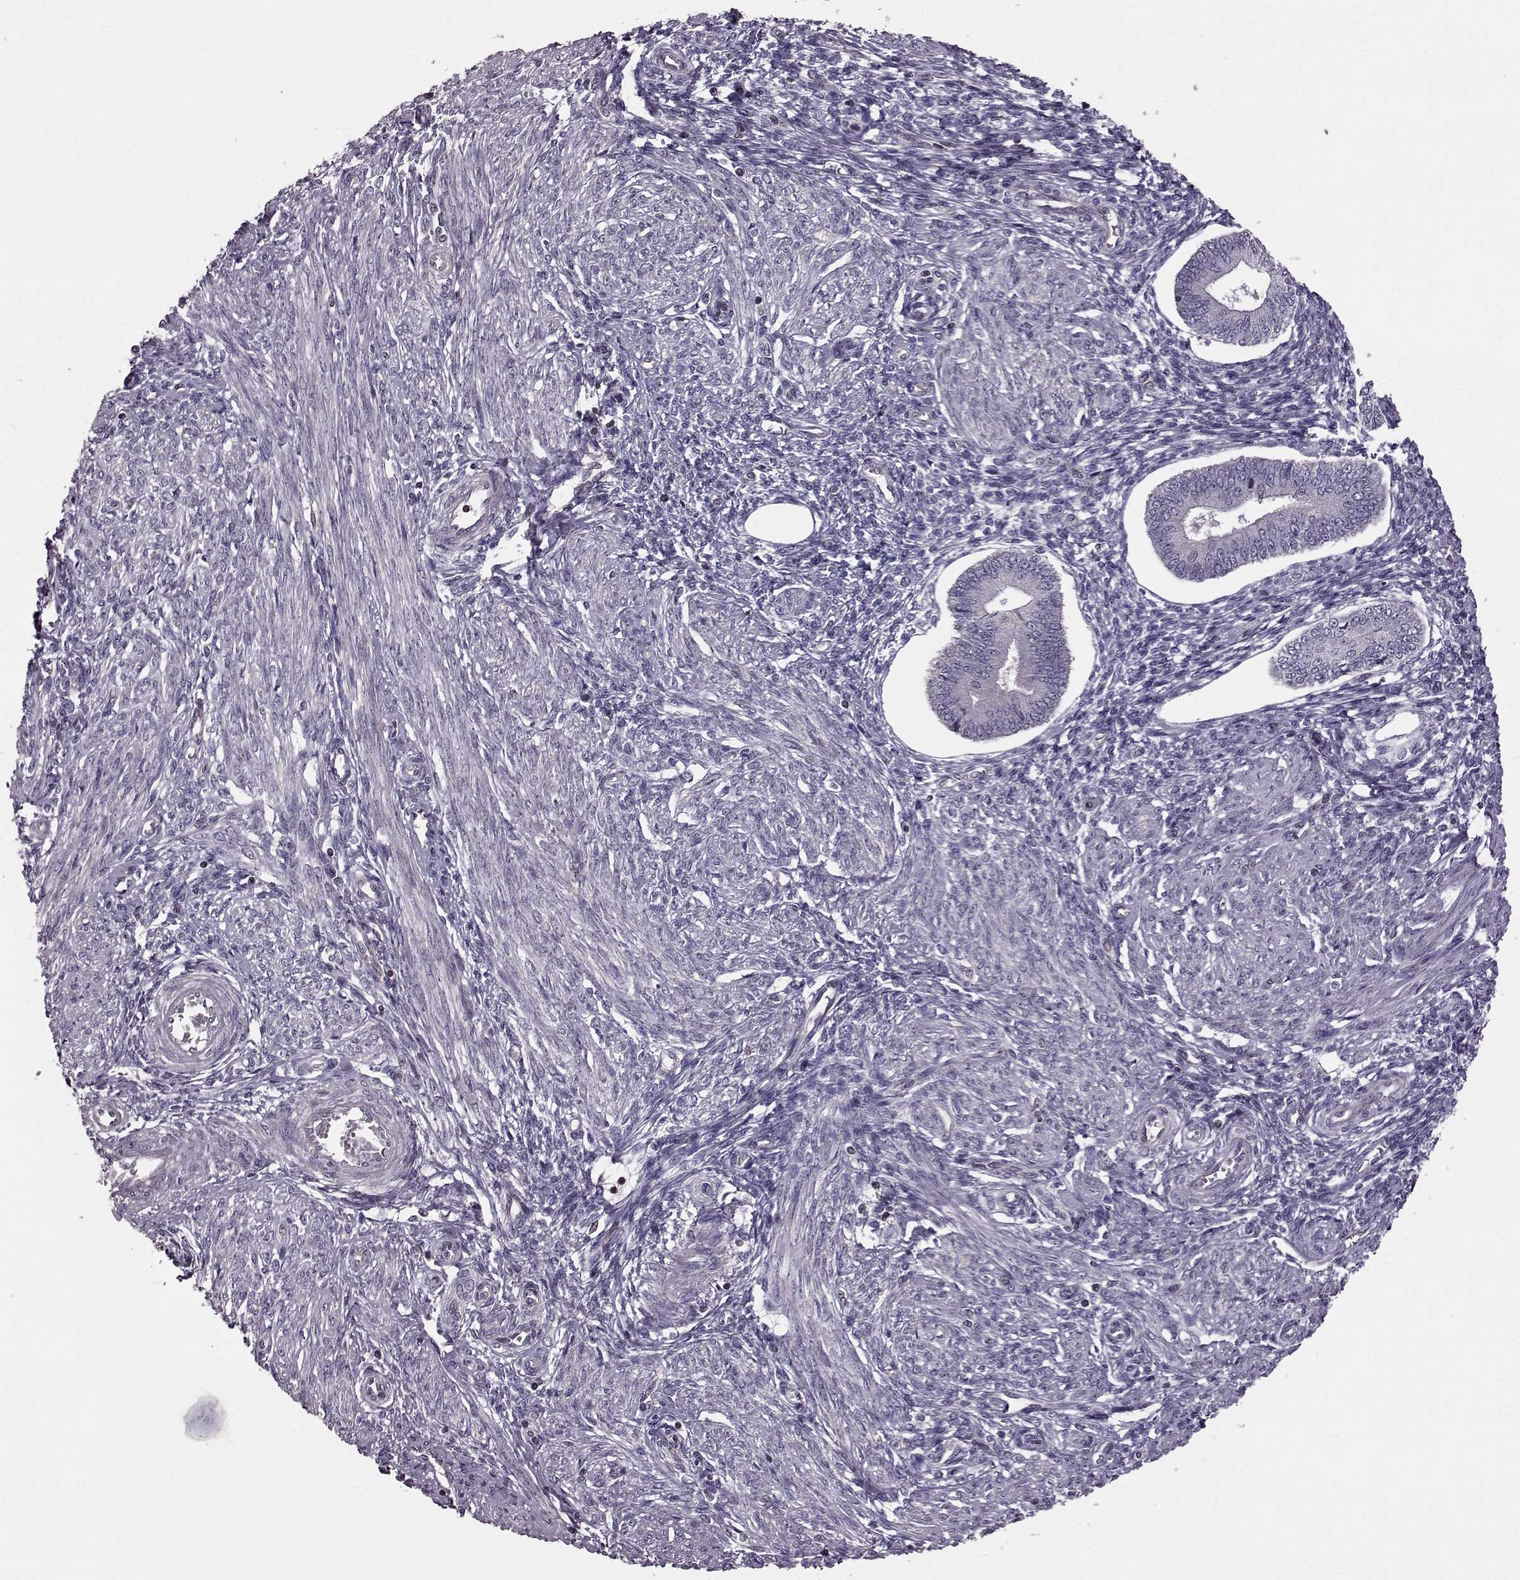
{"staining": {"intensity": "negative", "quantity": "none", "location": "none"}, "tissue": "endometrium", "cell_type": "Cells in endometrial stroma", "image_type": "normal", "snomed": [{"axis": "morphology", "description": "Normal tissue, NOS"}, {"axis": "topography", "description": "Endometrium"}], "caption": "Endometrium was stained to show a protein in brown. There is no significant positivity in cells in endometrial stroma. Brightfield microscopy of immunohistochemistry (IHC) stained with DAB (brown) and hematoxylin (blue), captured at high magnification.", "gene": "CDC42SE1", "patient": {"sex": "female", "age": 42}}